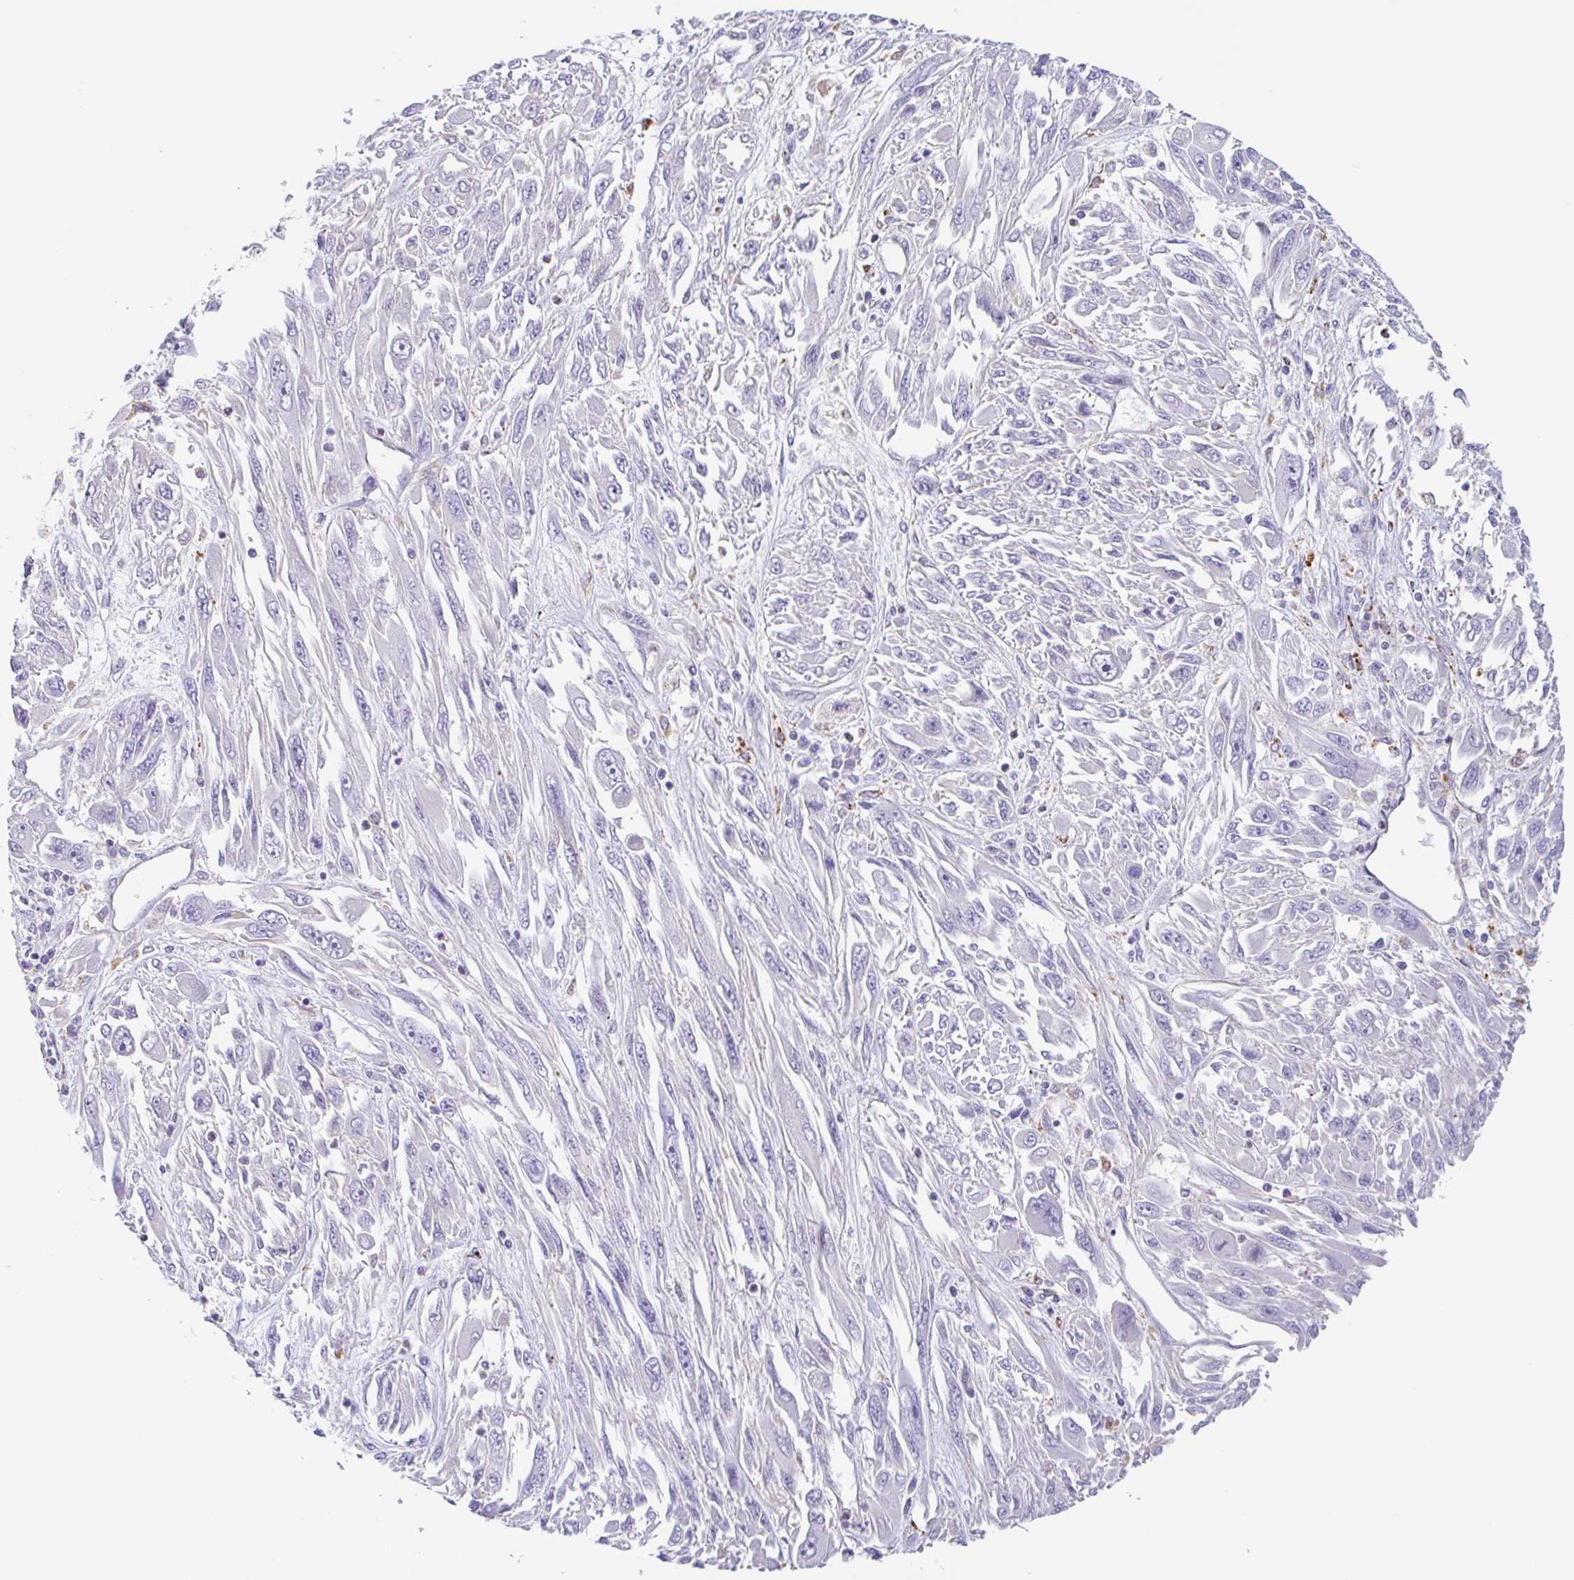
{"staining": {"intensity": "negative", "quantity": "none", "location": "none"}, "tissue": "melanoma", "cell_type": "Tumor cells", "image_type": "cancer", "snomed": [{"axis": "morphology", "description": "Malignant melanoma, NOS"}, {"axis": "topography", "description": "Skin"}], "caption": "Immunohistochemical staining of human melanoma reveals no significant staining in tumor cells.", "gene": "LENG9", "patient": {"sex": "female", "age": 91}}